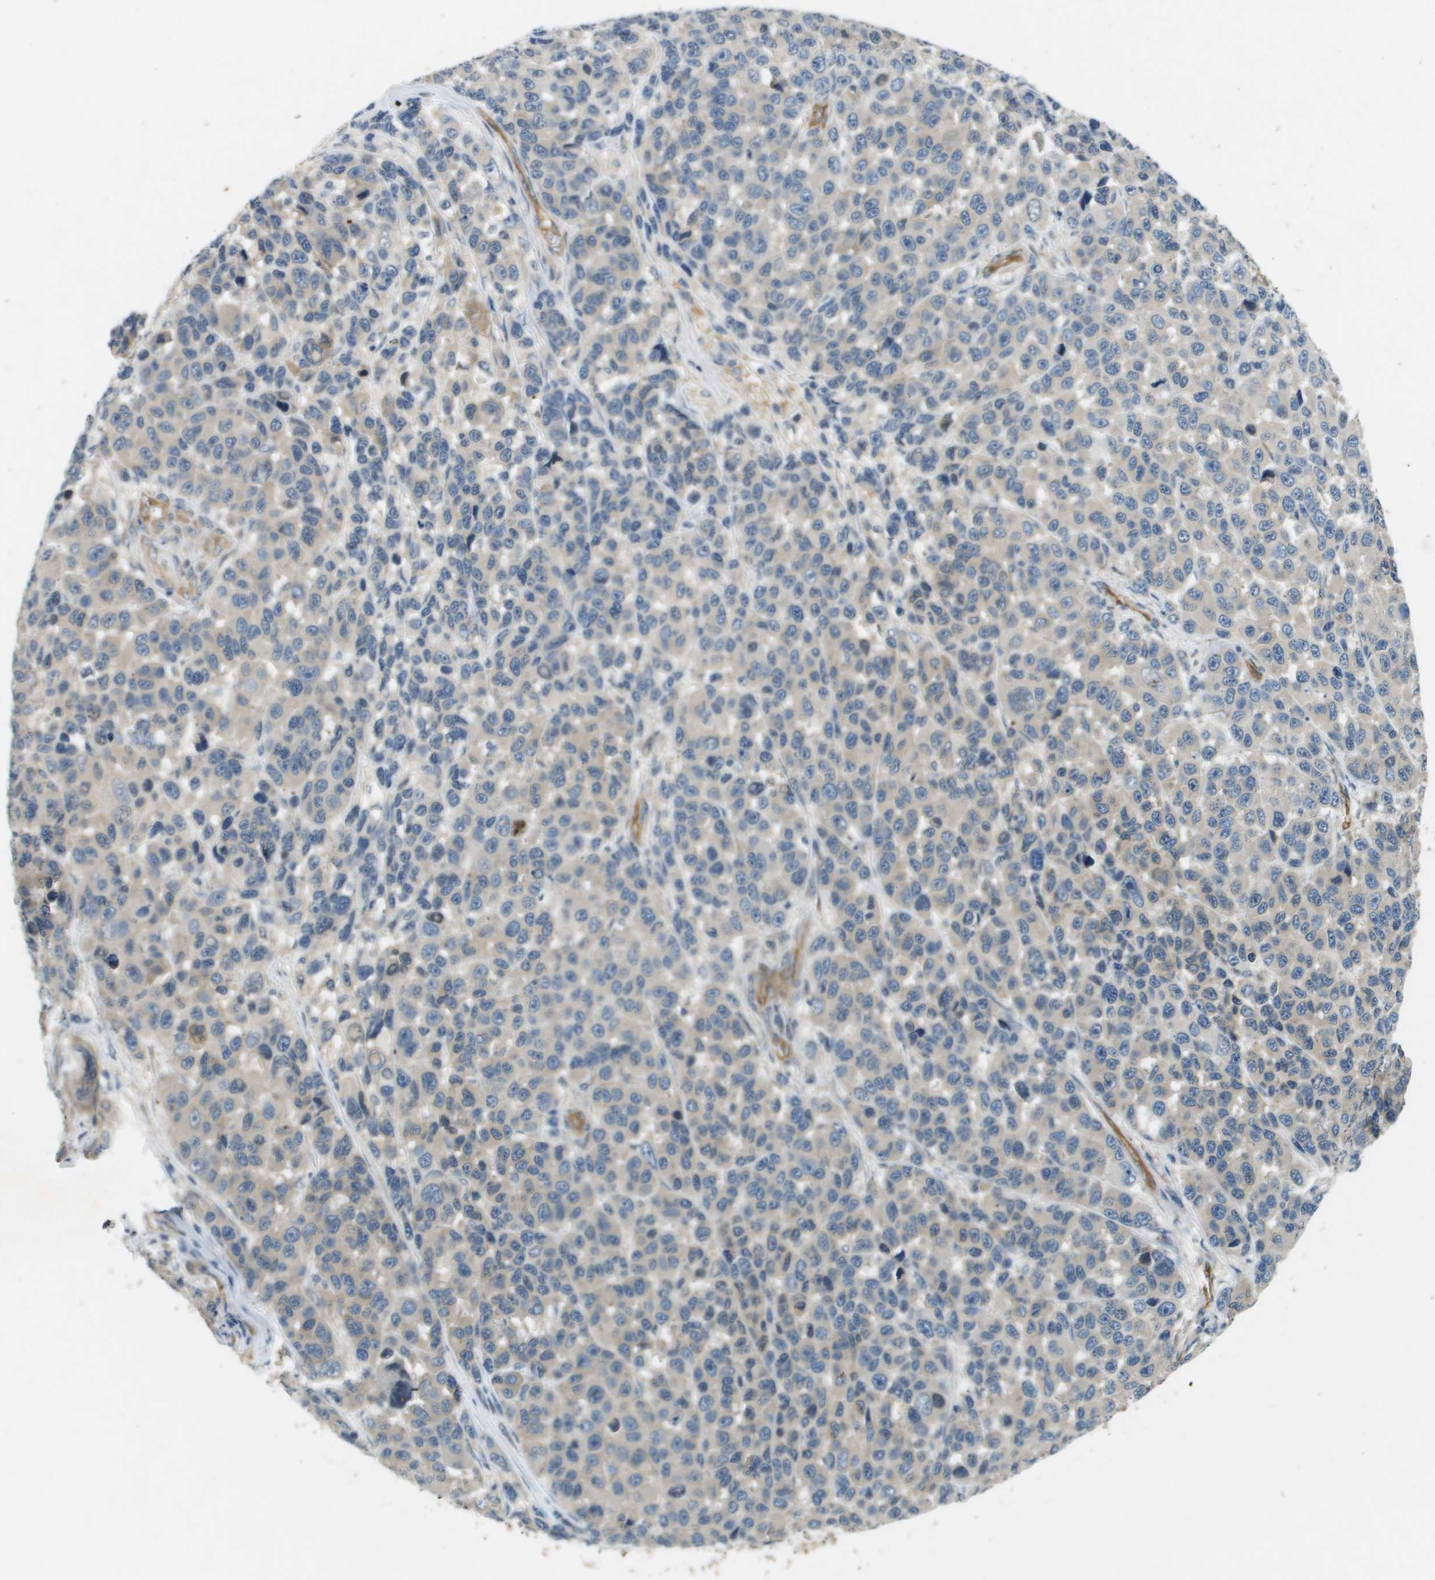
{"staining": {"intensity": "weak", "quantity": "<25%", "location": "cytoplasmic/membranous"}, "tissue": "melanoma", "cell_type": "Tumor cells", "image_type": "cancer", "snomed": [{"axis": "morphology", "description": "Malignant melanoma, NOS"}, {"axis": "topography", "description": "Skin"}], "caption": "Immunohistochemical staining of human malignant melanoma shows no significant expression in tumor cells.", "gene": "PGAP3", "patient": {"sex": "male", "age": 53}}